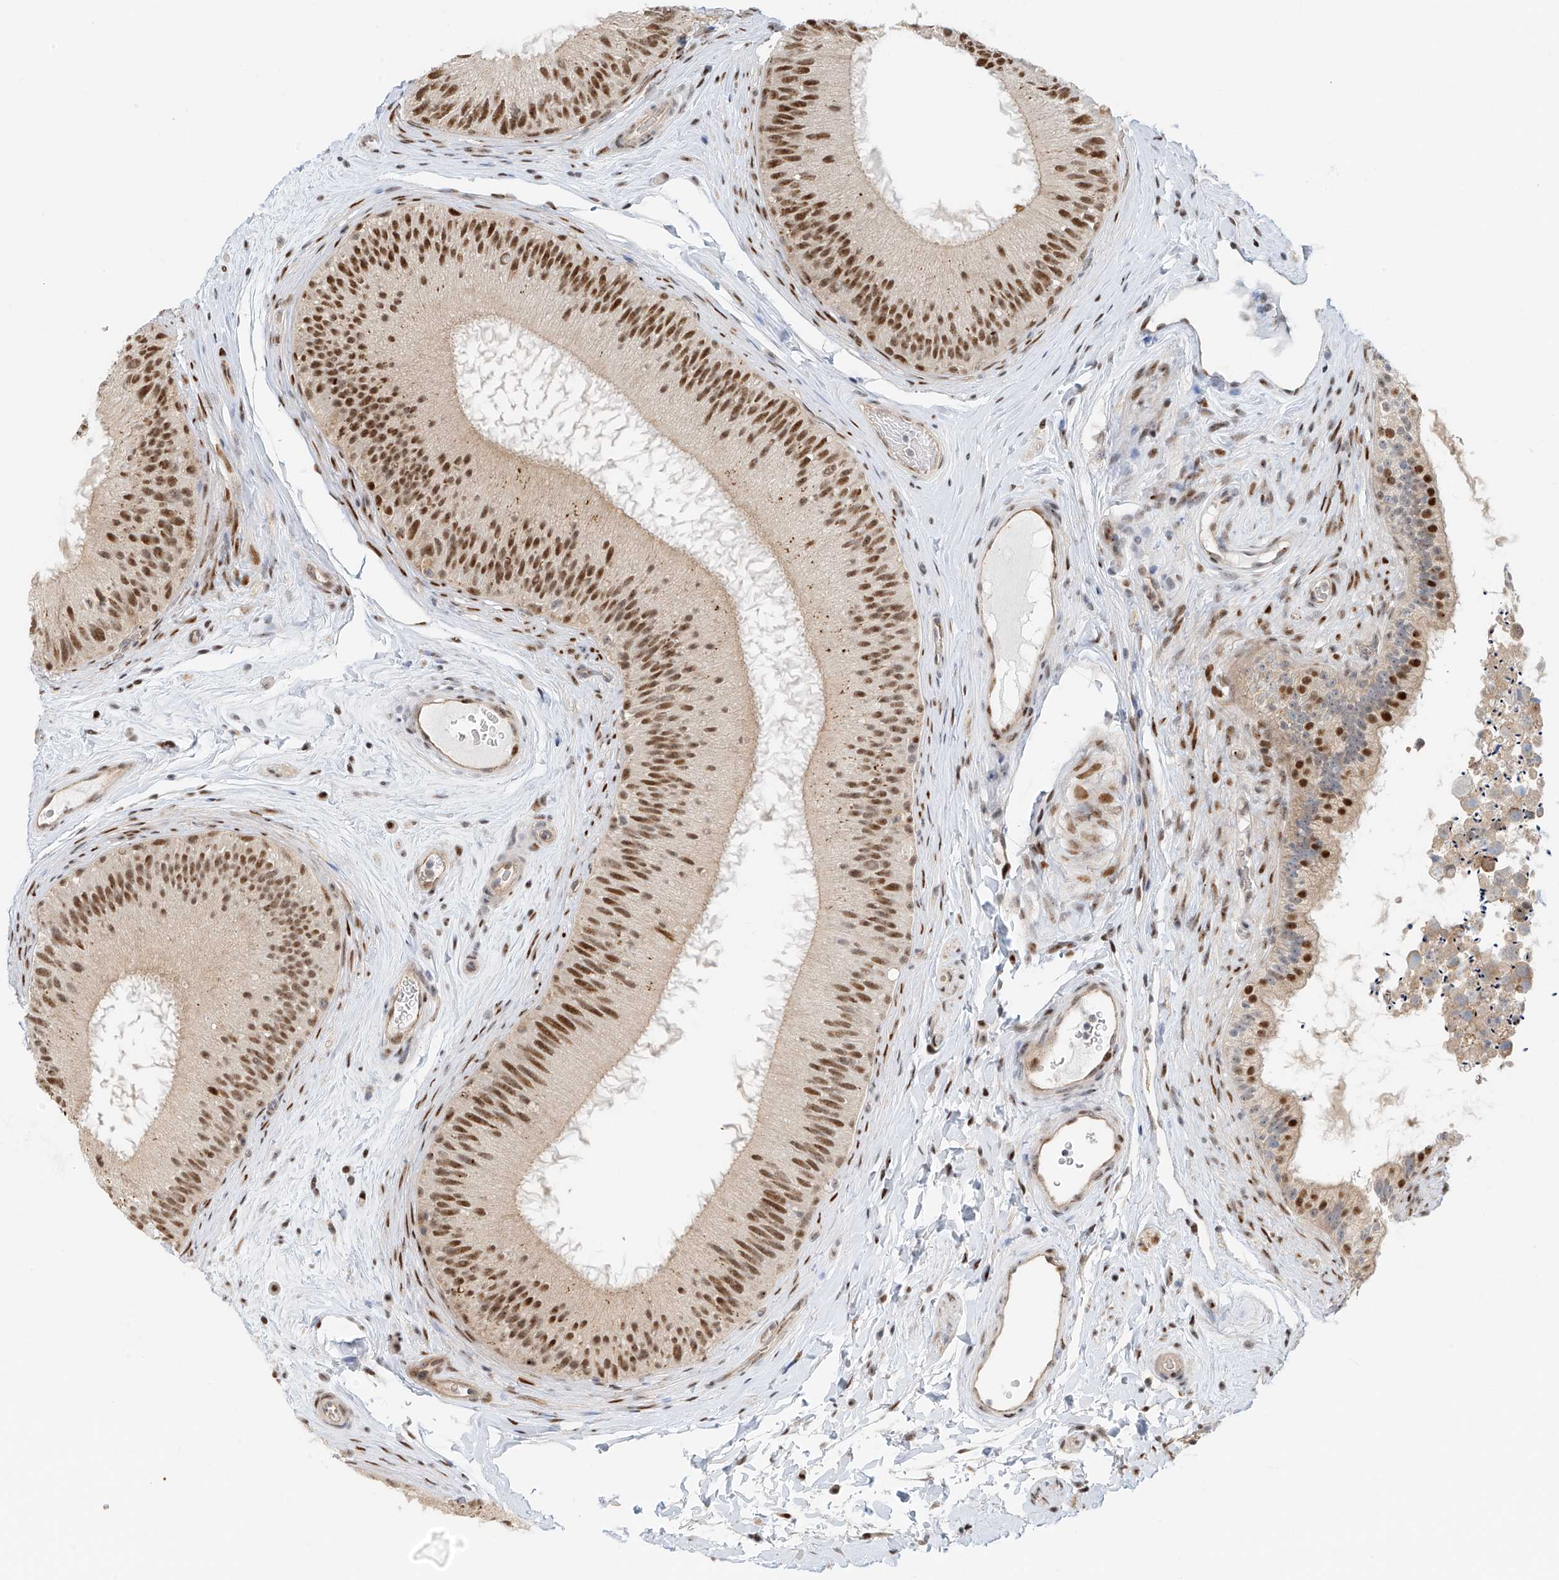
{"staining": {"intensity": "strong", "quantity": "25%-75%", "location": "nuclear"}, "tissue": "epididymis", "cell_type": "Glandular cells", "image_type": "normal", "snomed": [{"axis": "morphology", "description": "Normal tissue, NOS"}, {"axis": "topography", "description": "Epididymis"}], "caption": "Brown immunohistochemical staining in unremarkable epididymis exhibits strong nuclear staining in about 25%-75% of glandular cells.", "gene": "ZNF514", "patient": {"sex": "male", "age": 45}}